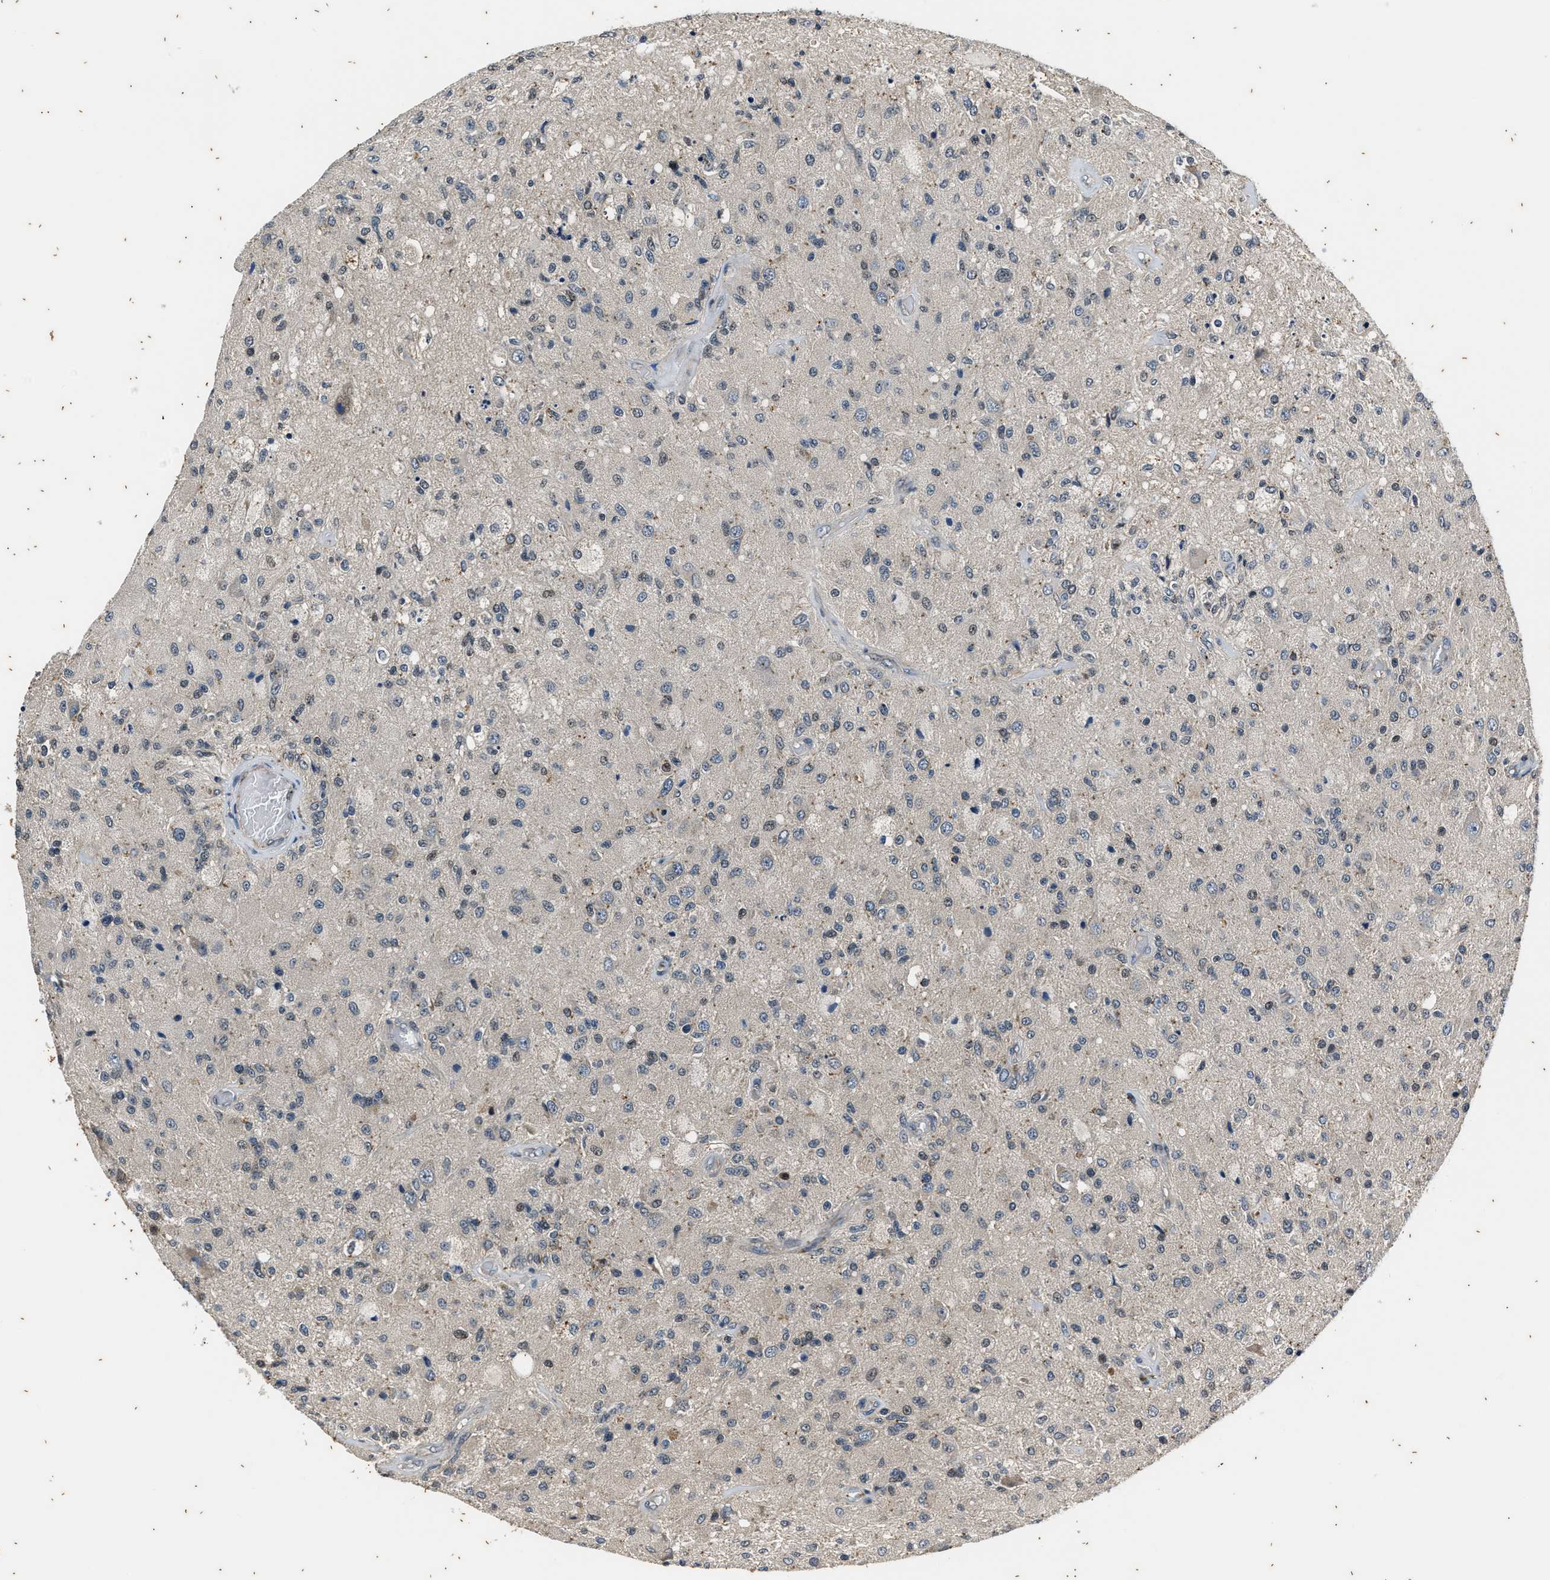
{"staining": {"intensity": "negative", "quantity": "none", "location": "none"}, "tissue": "glioma", "cell_type": "Tumor cells", "image_type": "cancer", "snomed": [{"axis": "morphology", "description": "Normal tissue, NOS"}, {"axis": "morphology", "description": "Glioma, malignant, High grade"}, {"axis": "topography", "description": "Cerebral cortex"}], "caption": "Malignant high-grade glioma was stained to show a protein in brown. There is no significant positivity in tumor cells.", "gene": "PTPN7", "patient": {"sex": "male", "age": 77}}